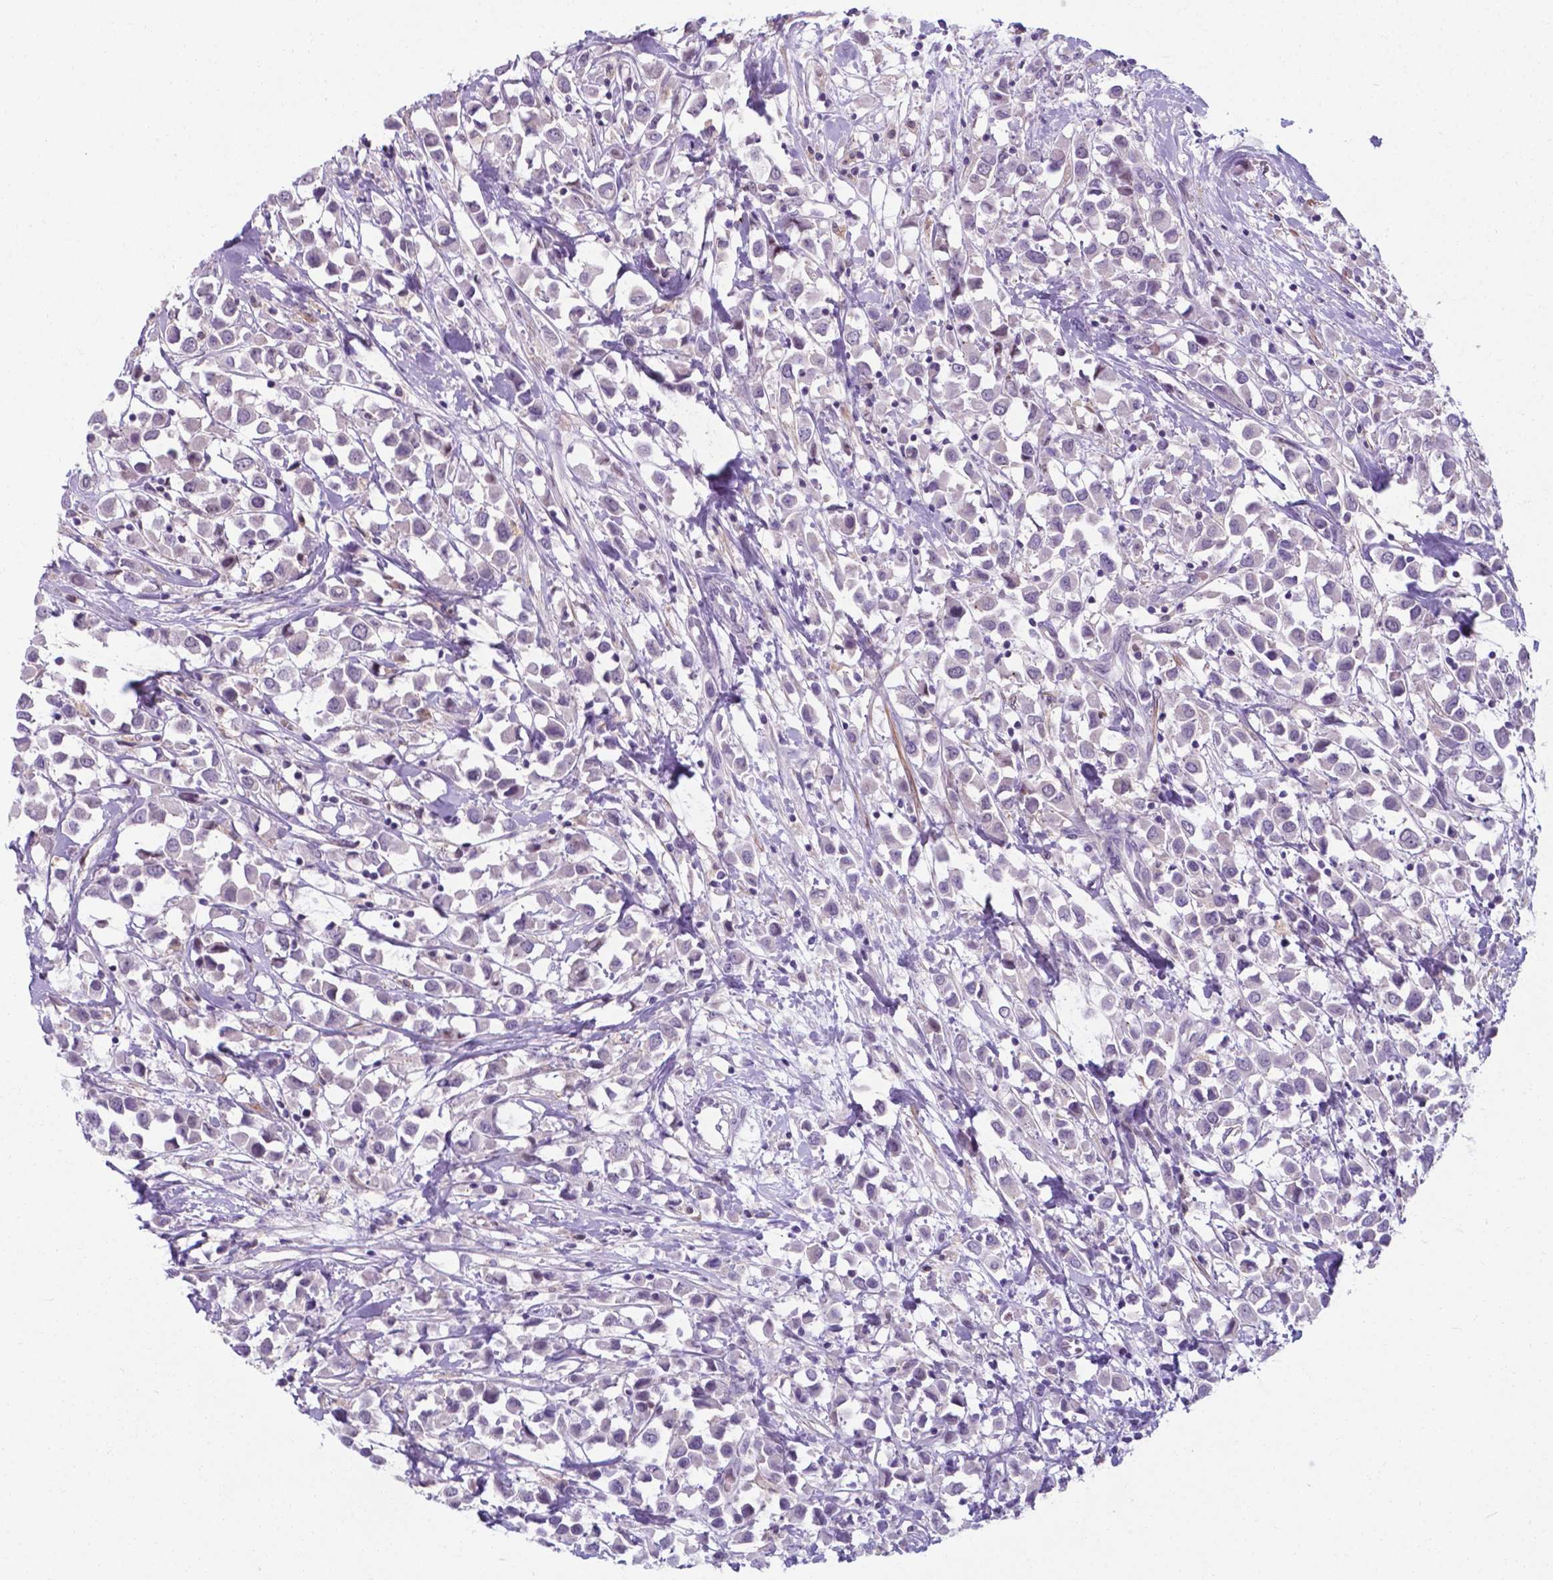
{"staining": {"intensity": "negative", "quantity": "none", "location": "none"}, "tissue": "breast cancer", "cell_type": "Tumor cells", "image_type": "cancer", "snomed": [{"axis": "morphology", "description": "Duct carcinoma"}, {"axis": "topography", "description": "Breast"}], "caption": "Immunohistochemical staining of breast cancer reveals no significant positivity in tumor cells.", "gene": "AP5B1", "patient": {"sex": "female", "age": 61}}